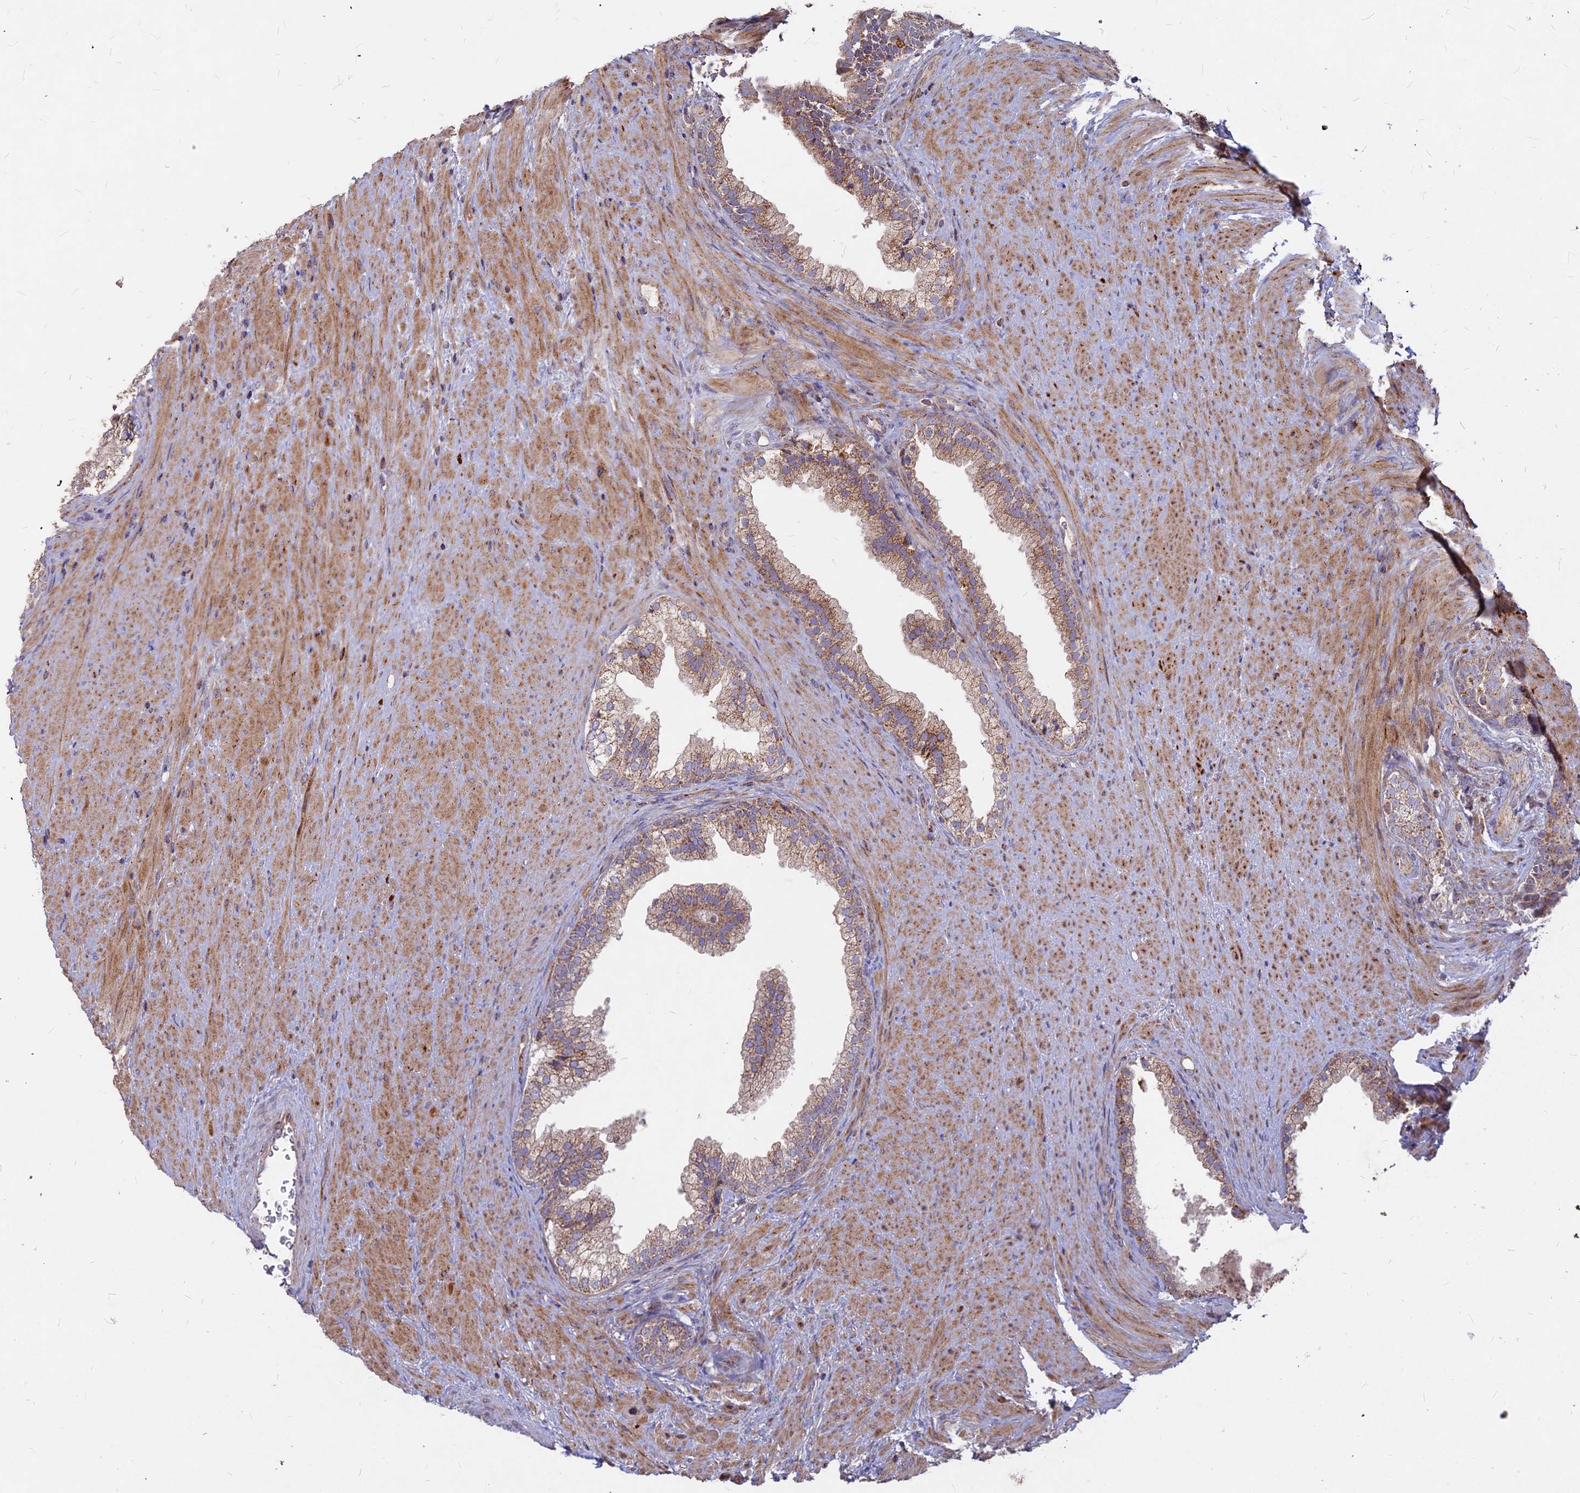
{"staining": {"intensity": "moderate", "quantity": ">75%", "location": "cytoplasmic/membranous"}, "tissue": "prostate", "cell_type": "Glandular cells", "image_type": "normal", "snomed": [{"axis": "morphology", "description": "Normal tissue, NOS"}, {"axis": "topography", "description": "Prostate"}], "caption": "Immunohistochemistry (IHC) (DAB (3,3'-diaminobenzidine)) staining of unremarkable human prostate displays moderate cytoplasmic/membranous protein positivity in approximately >75% of glandular cells.", "gene": "COX11", "patient": {"sex": "male", "age": 76}}